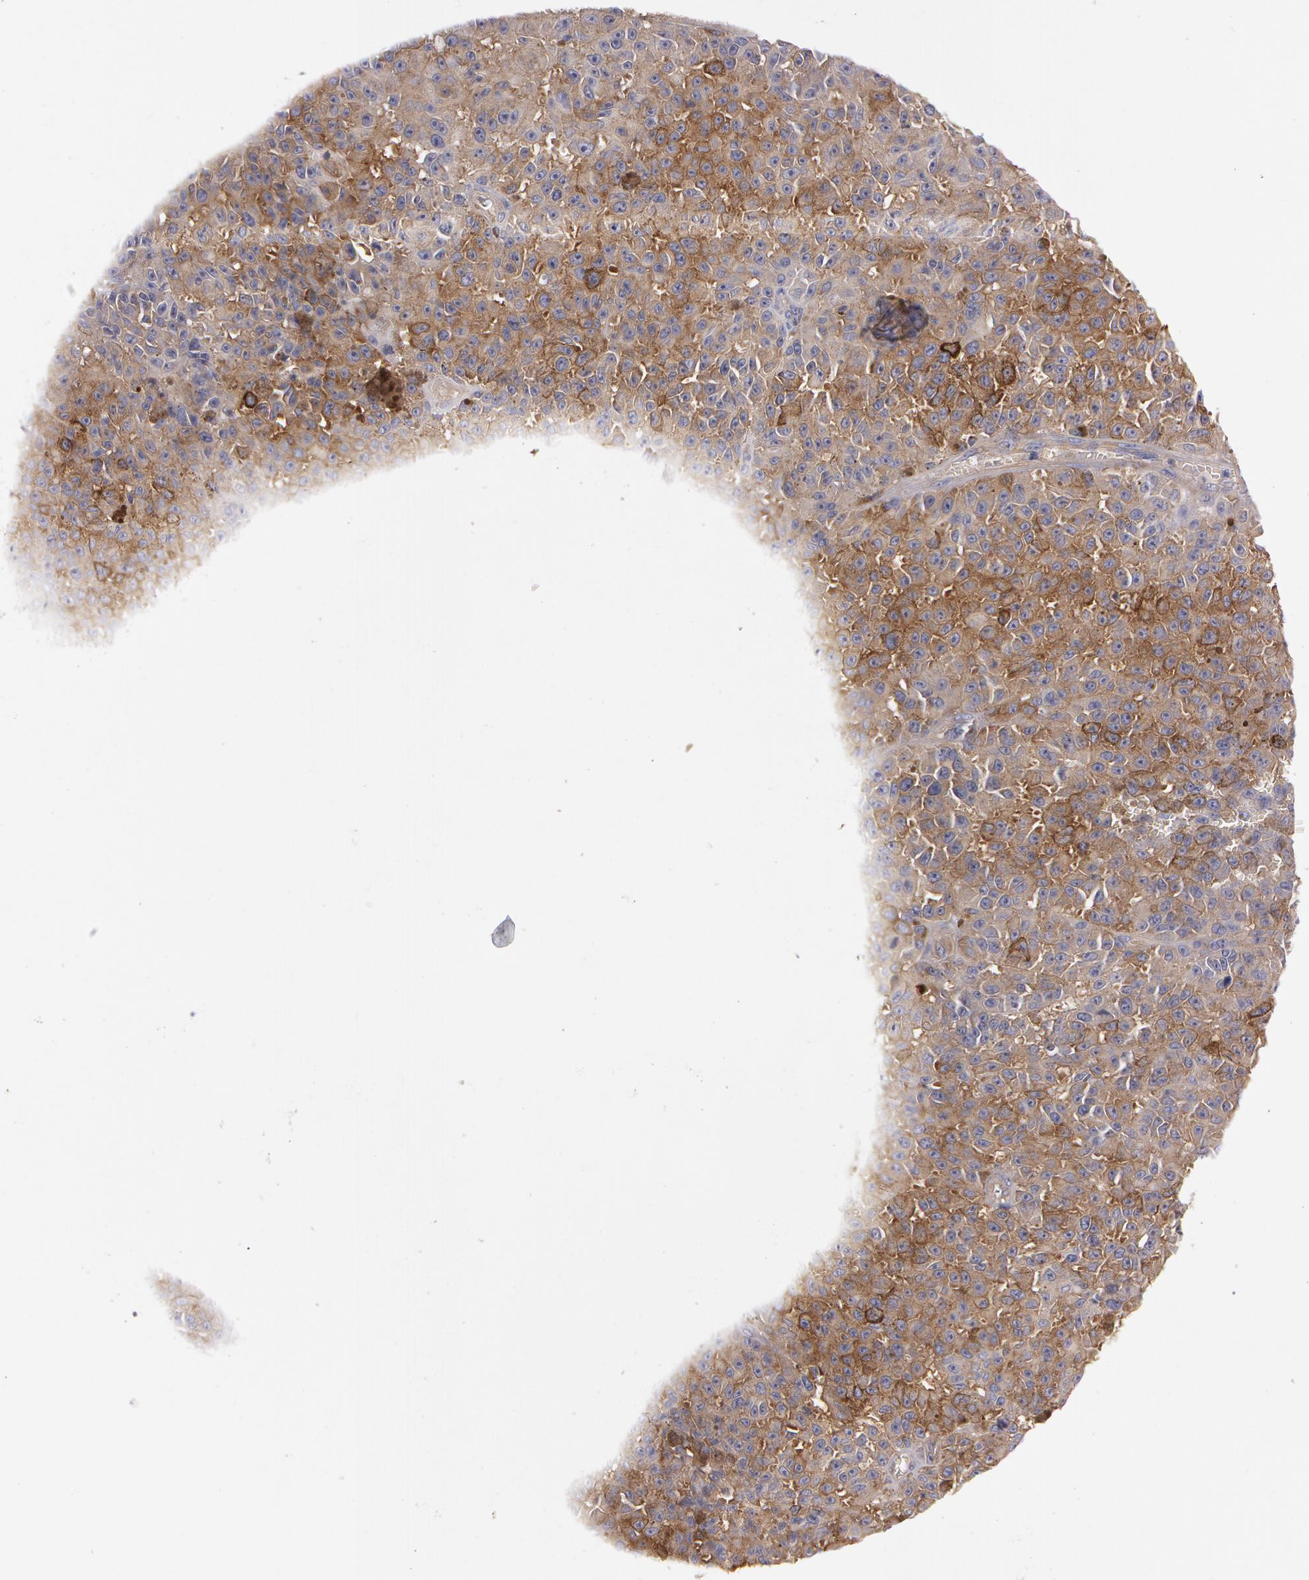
{"staining": {"intensity": "moderate", "quantity": "25%-75%", "location": "cytoplasmic/membranous"}, "tissue": "melanoma", "cell_type": "Tumor cells", "image_type": "cancer", "snomed": [{"axis": "morphology", "description": "Malignant melanoma, NOS"}, {"axis": "topography", "description": "Skin"}], "caption": "A brown stain shows moderate cytoplasmic/membranous staining of a protein in human melanoma tumor cells.", "gene": "NEK9", "patient": {"sex": "male", "age": 64}}